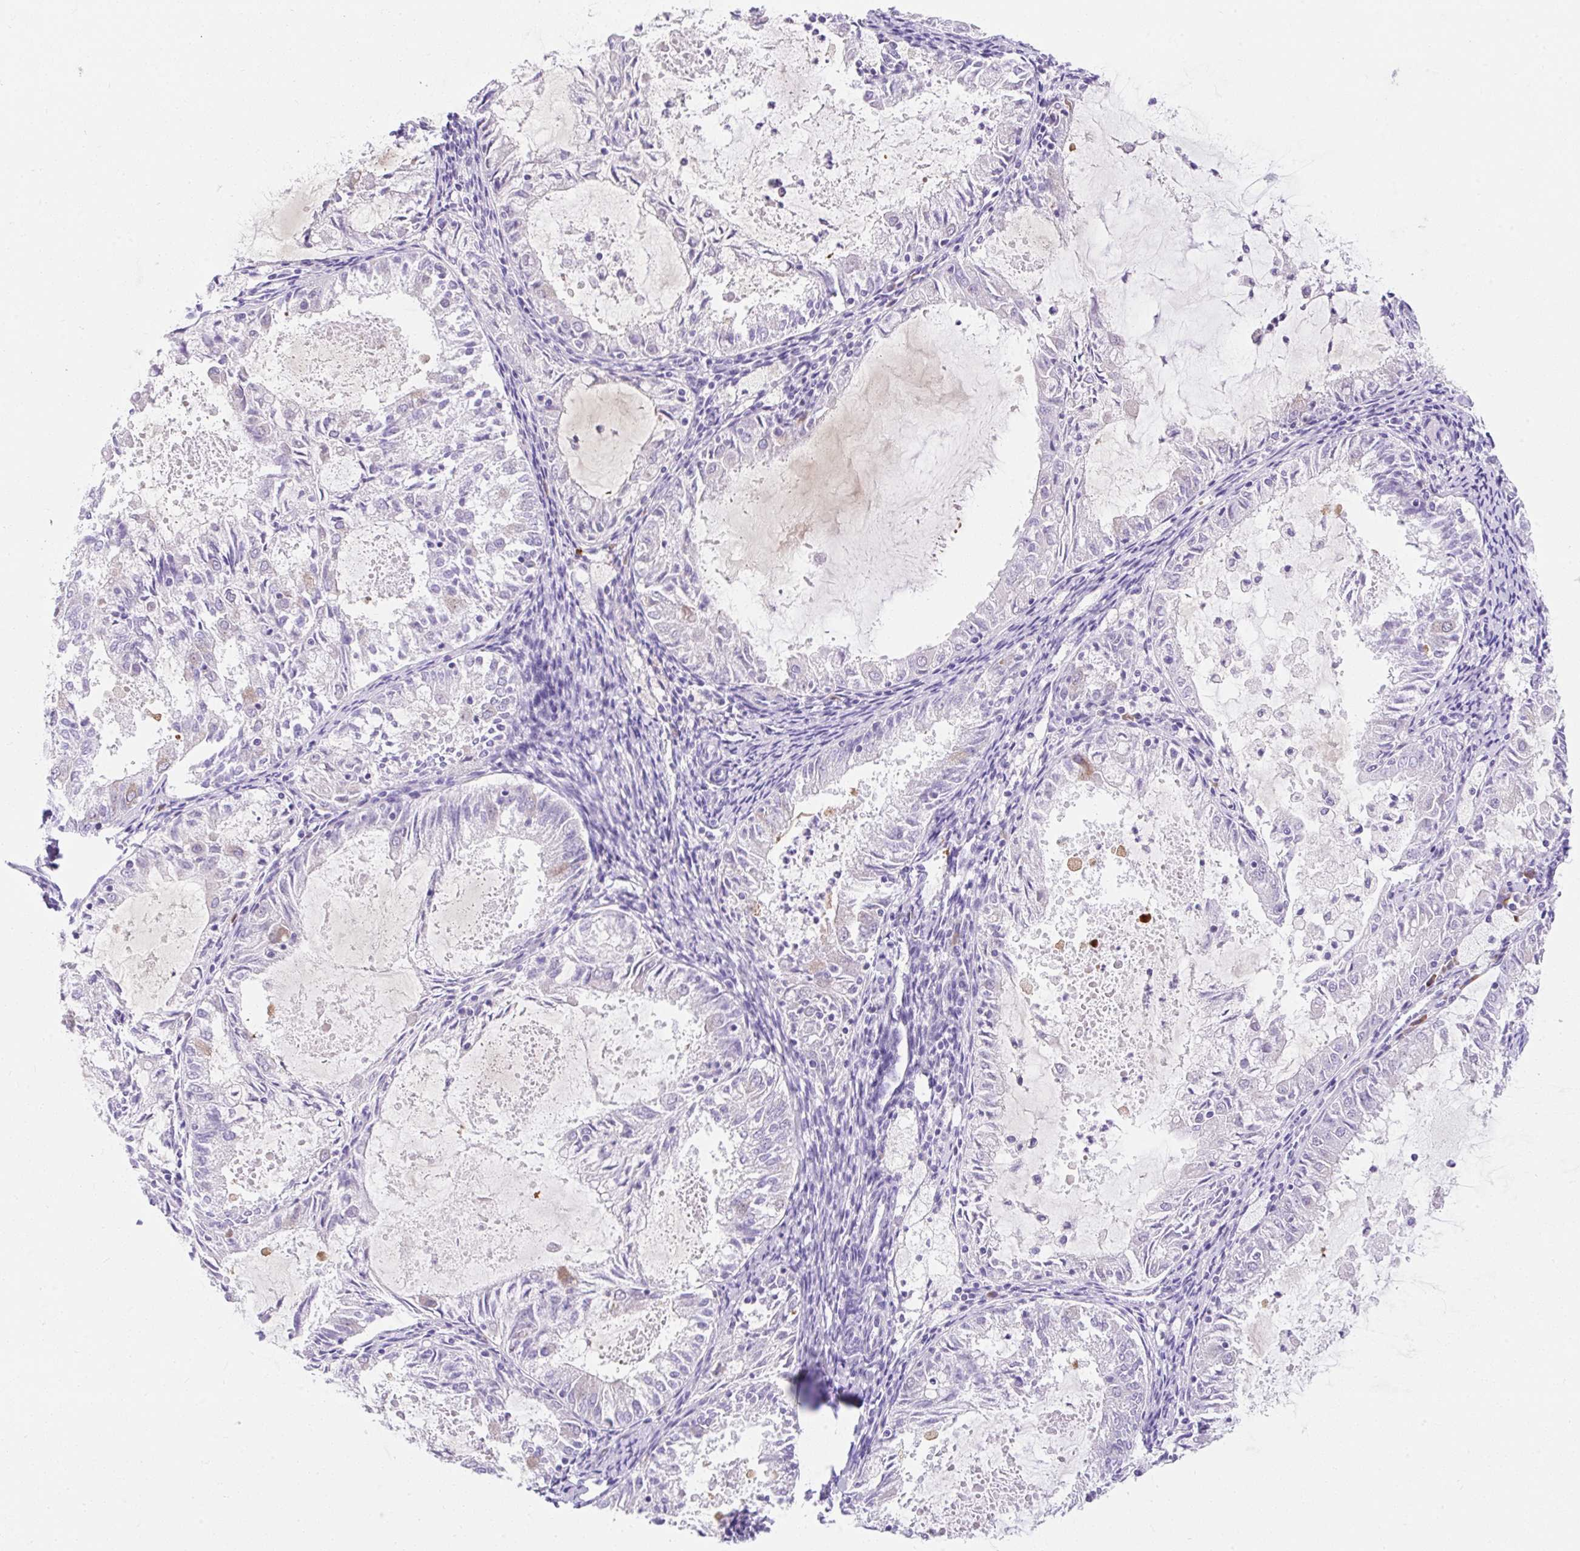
{"staining": {"intensity": "negative", "quantity": "none", "location": "none"}, "tissue": "endometrial cancer", "cell_type": "Tumor cells", "image_type": "cancer", "snomed": [{"axis": "morphology", "description": "Adenocarcinoma, NOS"}, {"axis": "topography", "description": "Endometrium"}], "caption": "Human endometrial cancer (adenocarcinoma) stained for a protein using immunohistochemistry (IHC) exhibits no positivity in tumor cells.", "gene": "GOLGA8A", "patient": {"sex": "female", "age": 57}}